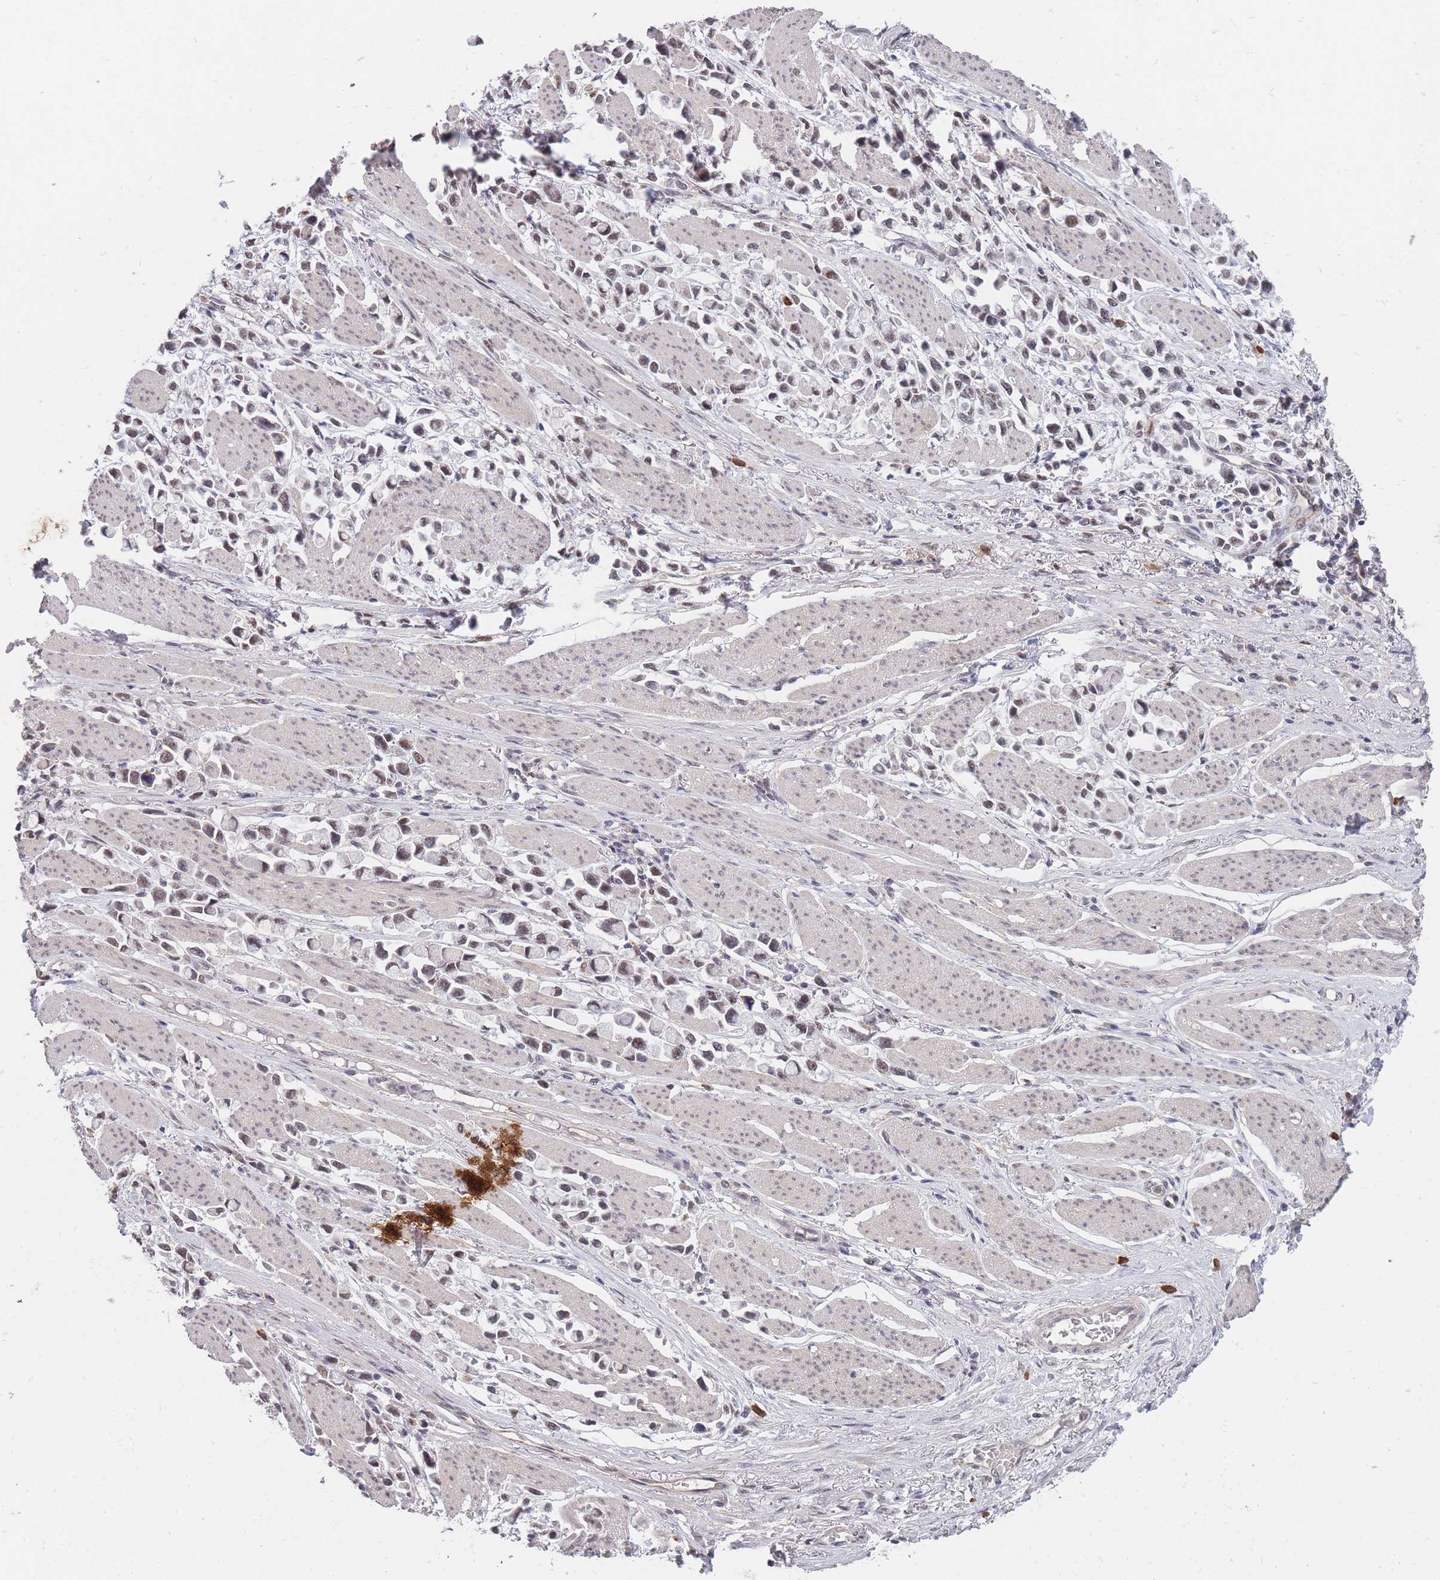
{"staining": {"intensity": "weak", "quantity": ">75%", "location": "nuclear"}, "tissue": "stomach cancer", "cell_type": "Tumor cells", "image_type": "cancer", "snomed": [{"axis": "morphology", "description": "Adenocarcinoma, NOS"}, {"axis": "topography", "description": "Stomach"}], "caption": "A photomicrograph of stomach cancer (adenocarcinoma) stained for a protein displays weak nuclear brown staining in tumor cells.", "gene": "SNRPA1", "patient": {"sex": "female", "age": 81}}